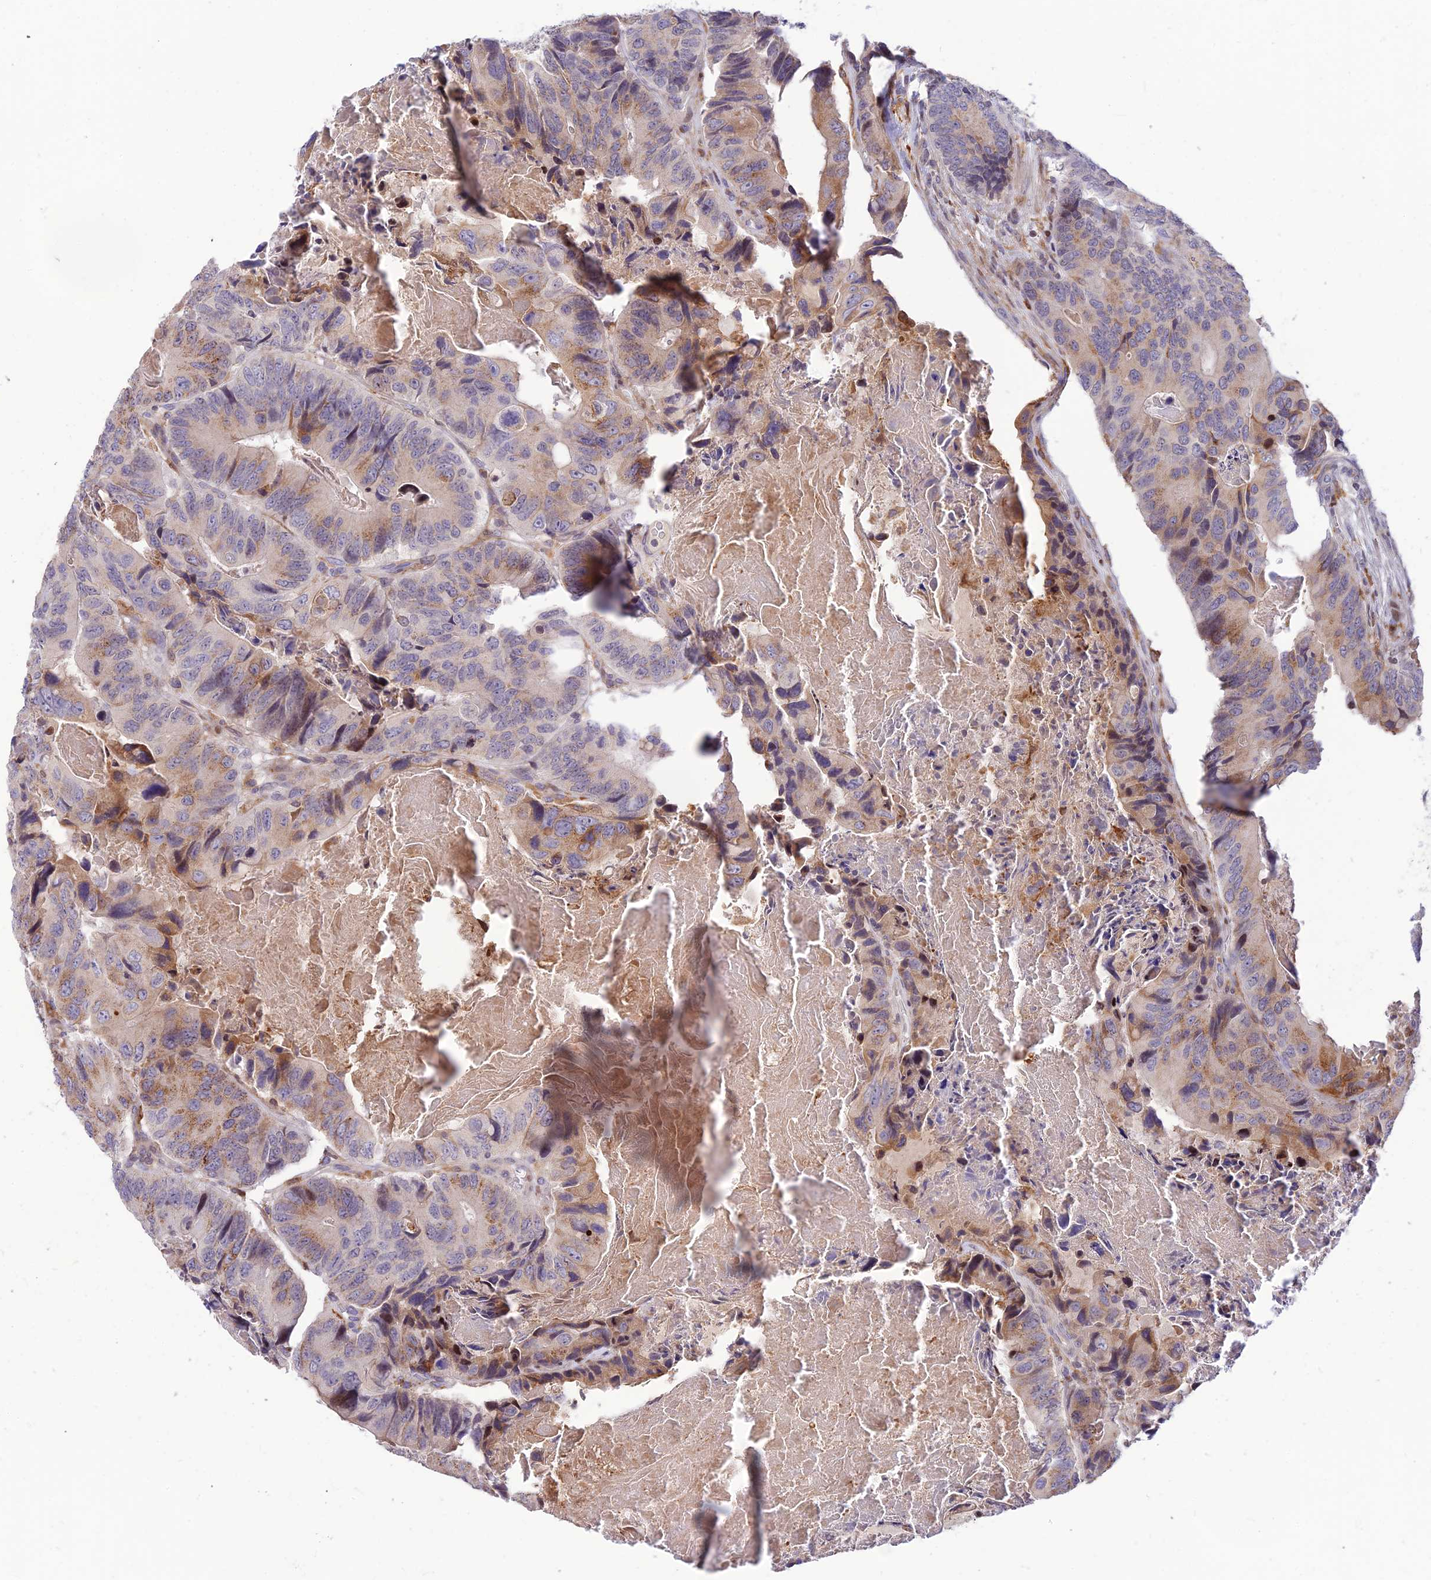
{"staining": {"intensity": "moderate", "quantity": "<25%", "location": "cytoplasmic/membranous"}, "tissue": "colorectal cancer", "cell_type": "Tumor cells", "image_type": "cancer", "snomed": [{"axis": "morphology", "description": "Adenocarcinoma, NOS"}, {"axis": "topography", "description": "Colon"}], "caption": "Protein staining of colorectal cancer tissue exhibits moderate cytoplasmic/membranous staining in about <25% of tumor cells.", "gene": "FAM186B", "patient": {"sex": "male", "age": 84}}